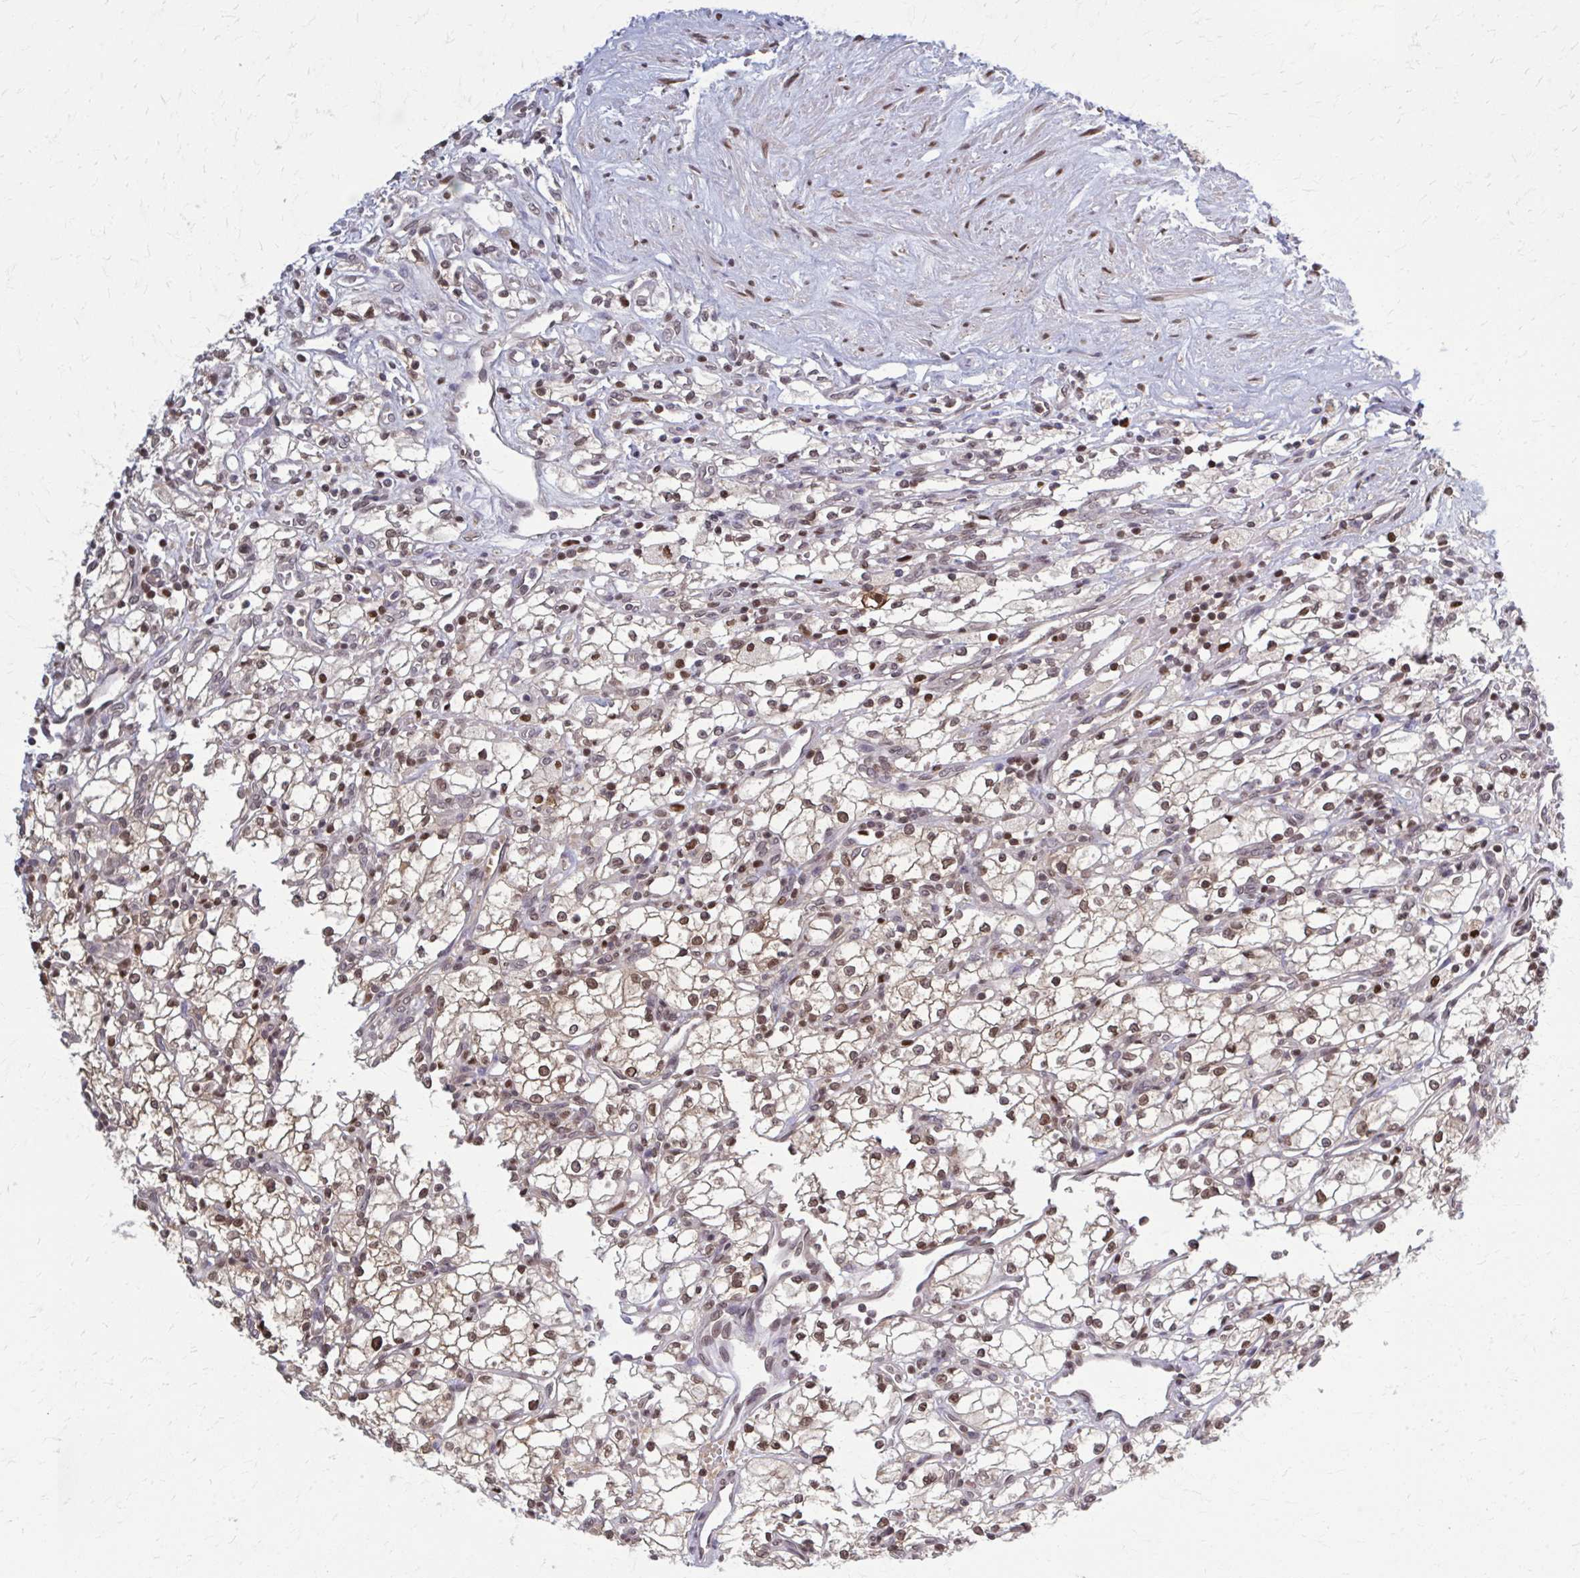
{"staining": {"intensity": "moderate", "quantity": ">75%", "location": "nuclear"}, "tissue": "renal cancer", "cell_type": "Tumor cells", "image_type": "cancer", "snomed": [{"axis": "morphology", "description": "Adenocarcinoma, NOS"}, {"axis": "topography", "description": "Kidney"}], "caption": "High-magnification brightfield microscopy of adenocarcinoma (renal) stained with DAB (3,3'-diaminobenzidine) (brown) and counterstained with hematoxylin (blue). tumor cells exhibit moderate nuclear staining is appreciated in approximately>75% of cells. (Brightfield microscopy of DAB IHC at high magnification).", "gene": "MDH1", "patient": {"sex": "male", "age": 59}}